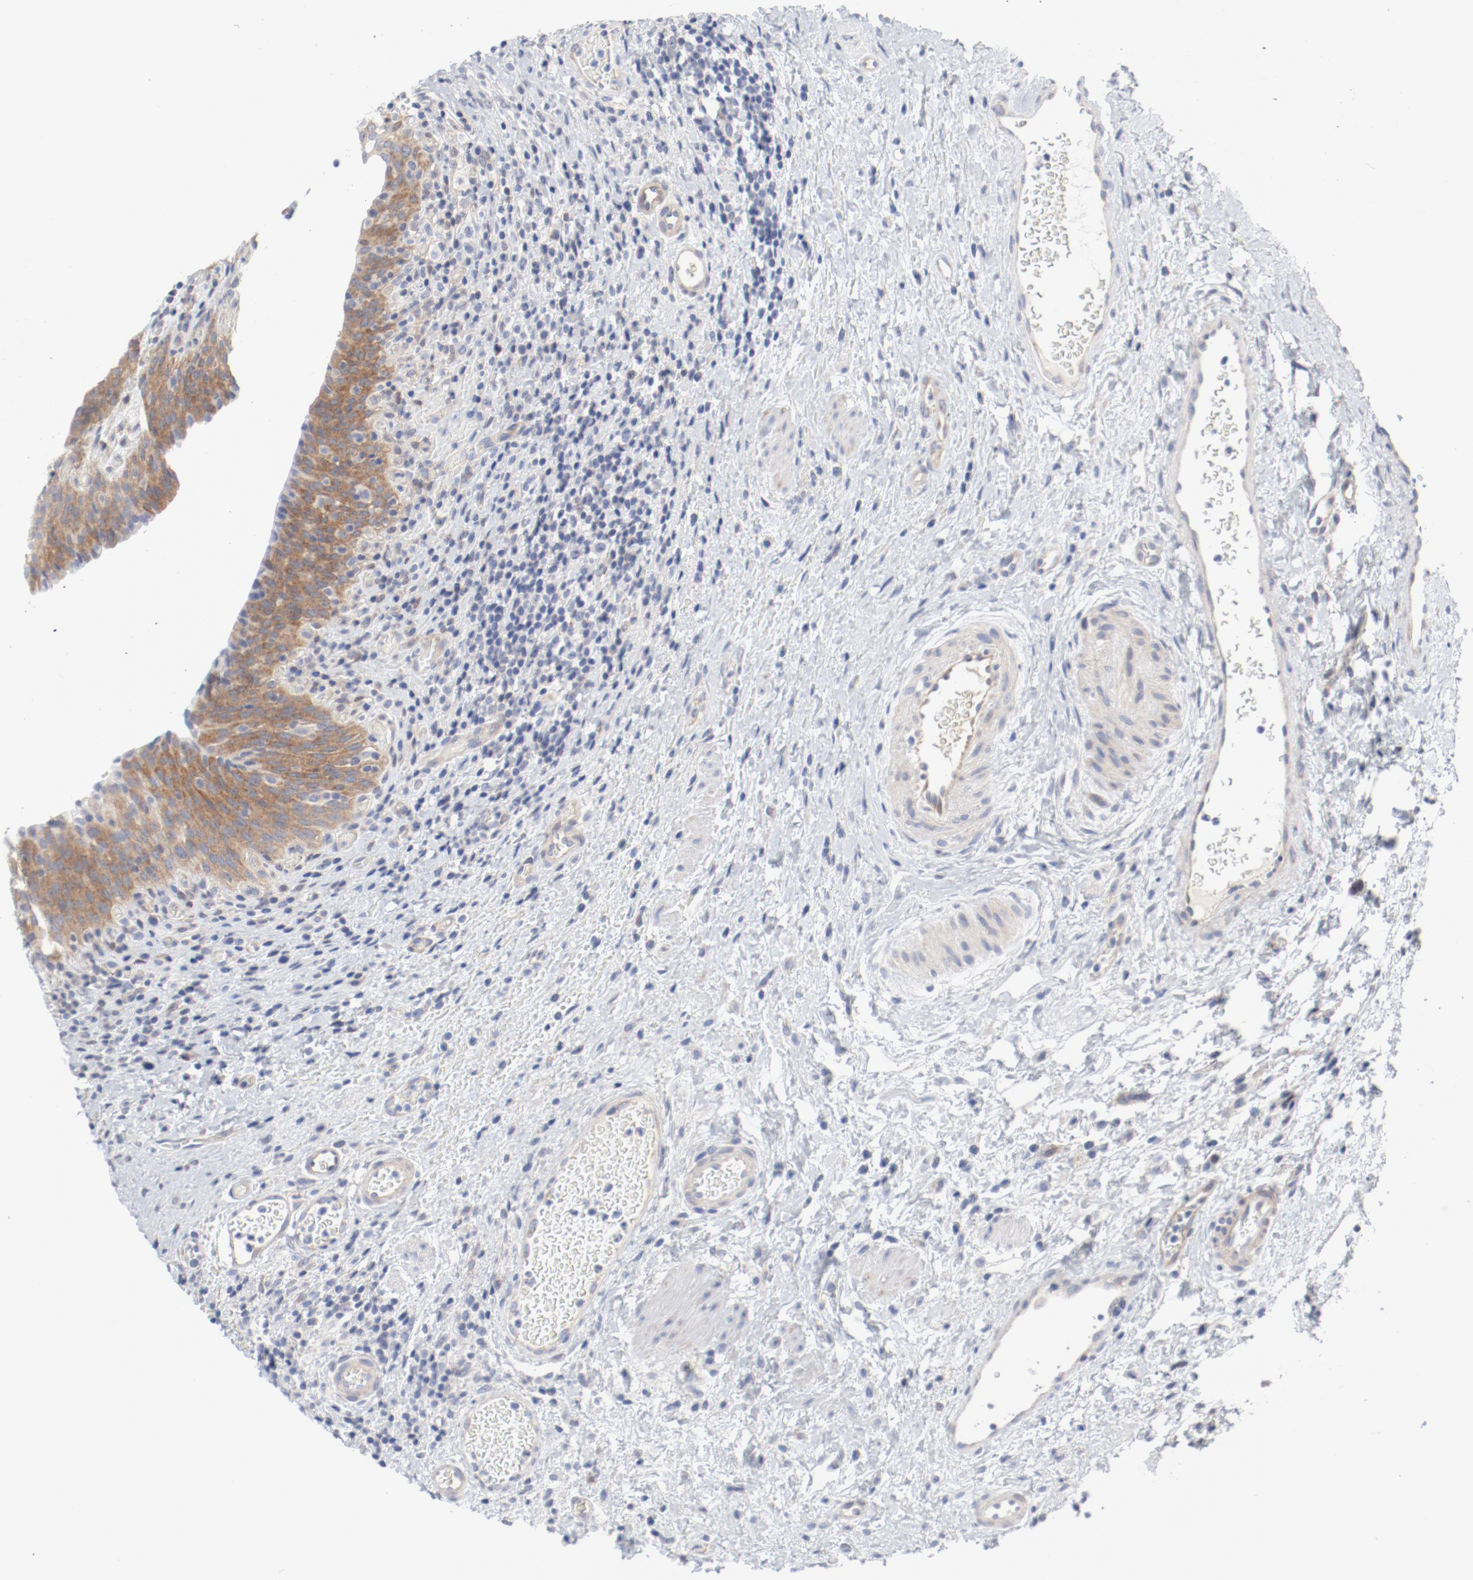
{"staining": {"intensity": "moderate", "quantity": ">75%", "location": "cytoplasmic/membranous"}, "tissue": "urinary bladder", "cell_type": "Urothelial cells", "image_type": "normal", "snomed": [{"axis": "morphology", "description": "Normal tissue, NOS"}, {"axis": "morphology", "description": "Urothelial carcinoma, High grade"}, {"axis": "topography", "description": "Urinary bladder"}], "caption": "Urothelial cells exhibit medium levels of moderate cytoplasmic/membranous staining in about >75% of cells in benign urinary bladder. The staining is performed using DAB (3,3'-diaminobenzidine) brown chromogen to label protein expression. The nuclei are counter-stained blue using hematoxylin.", "gene": "BAD", "patient": {"sex": "male", "age": 51}}